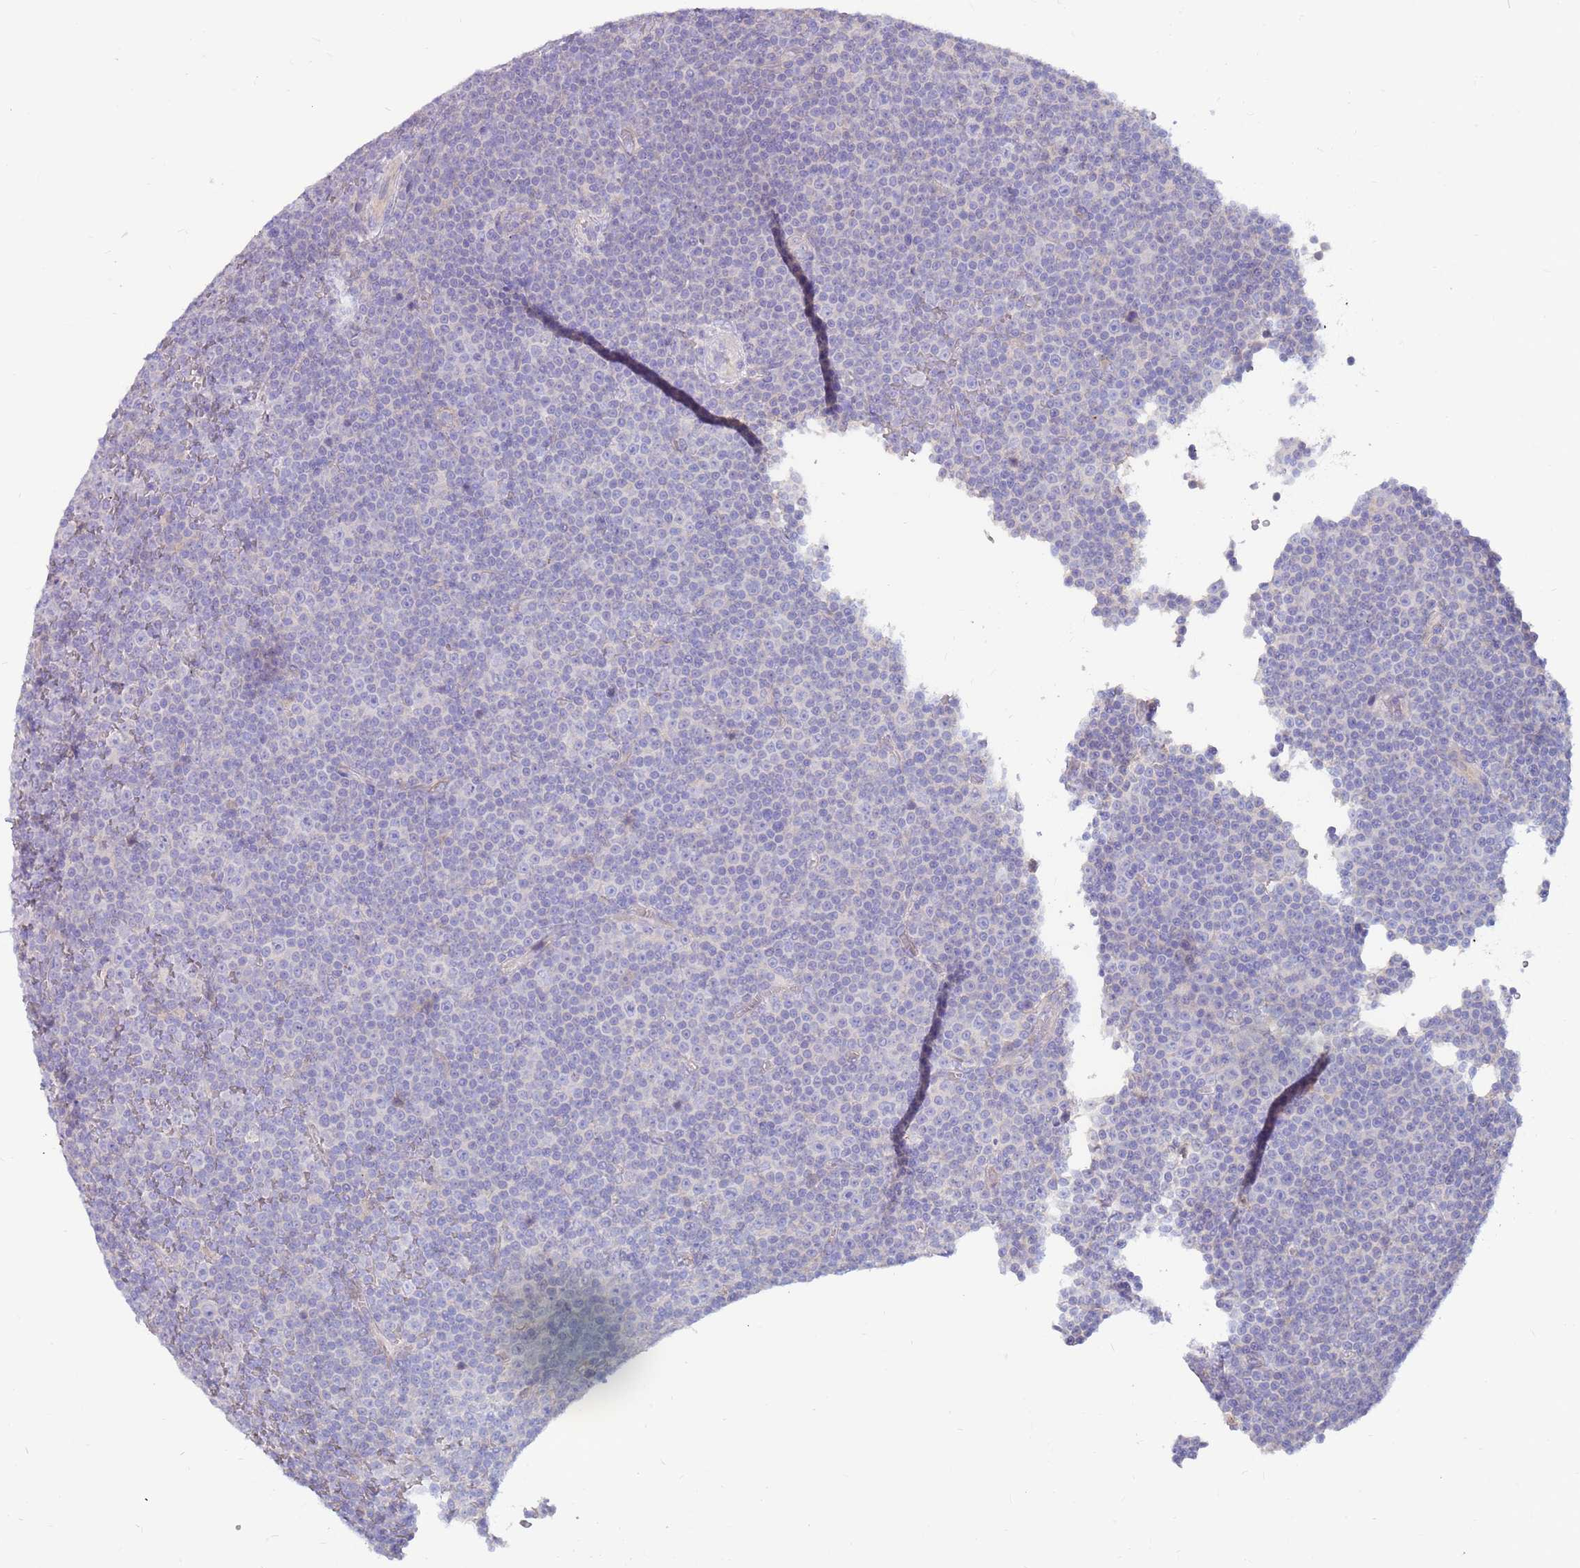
{"staining": {"intensity": "negative", "quantity": "none", "location": "none"}, "tissue": "lymphoma", "cell_type": "Tumor cells", "image_type": "cancer", "snomed": [{"axis": "morphology", "description": "Malignant lymphoma, non-Hodgkin's type, Low grade"}, {"axis": "topography", "description": "Lymph node"}], "caption": "Immunohistochemistry (IHC) of human lymphoma reveals no staining in tumor cells.", "gene": "SLC44A4", "patient": {"sex": "female", "age": 67}}